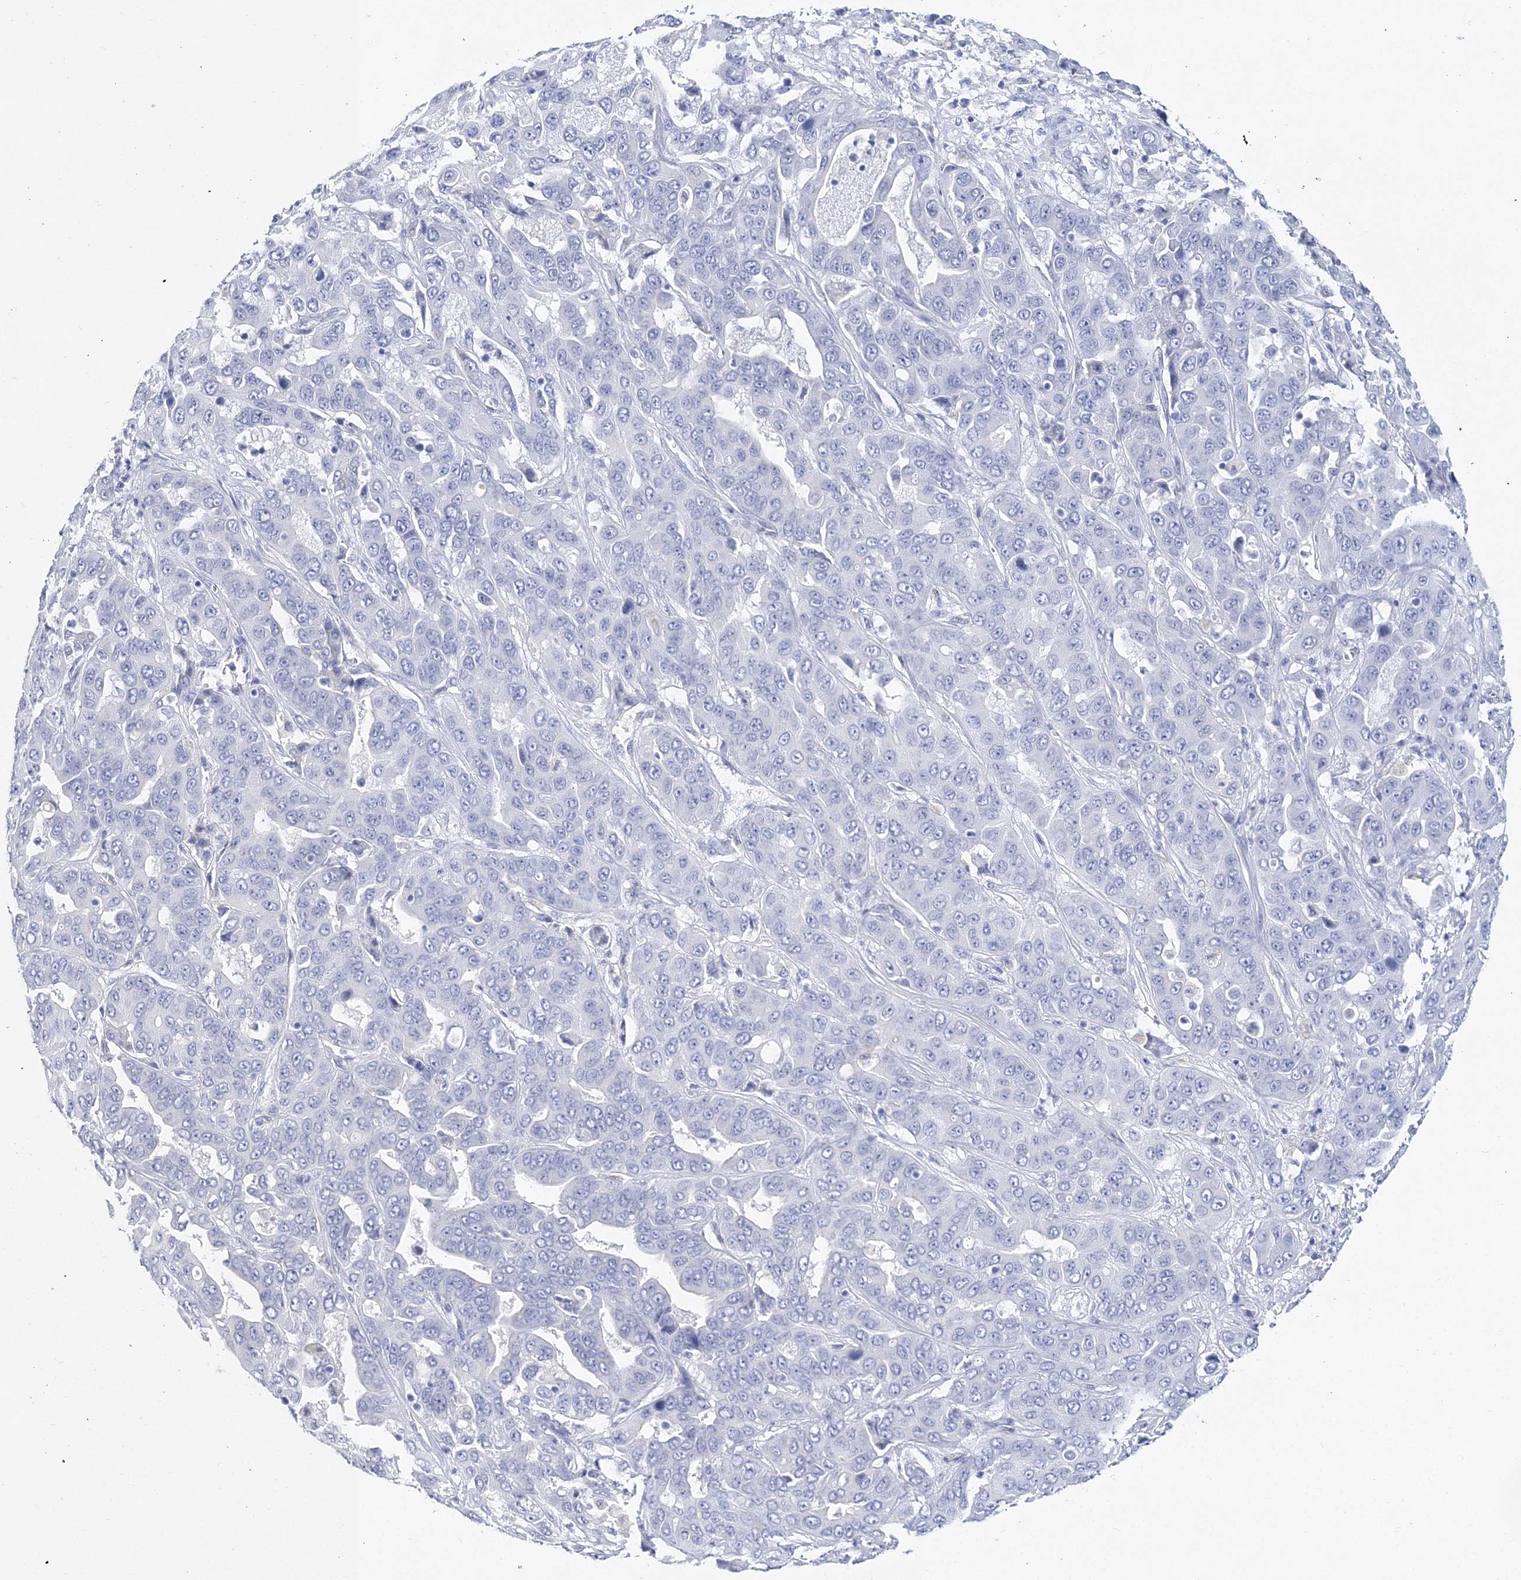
{"staining": {"intensity": "negative", "quantity": "none", "location": "none"}, "tissue": "liver cancer", "cell_type": "Tumor cells", "image_type": "cancer", "snomed": [{"axis": "morphology", "description": "Cholangiocarcinoma"}, {"axis": "topography", "description": "Liver"}], "caption": "Immunohistochemistry photomicrograph of neoplastic tissue: liver cancer stained with DAB displays no significant protein expression in tumor cells.", "gene": "MYOZ2", "patient": {"sex": "female", "age": 52}}